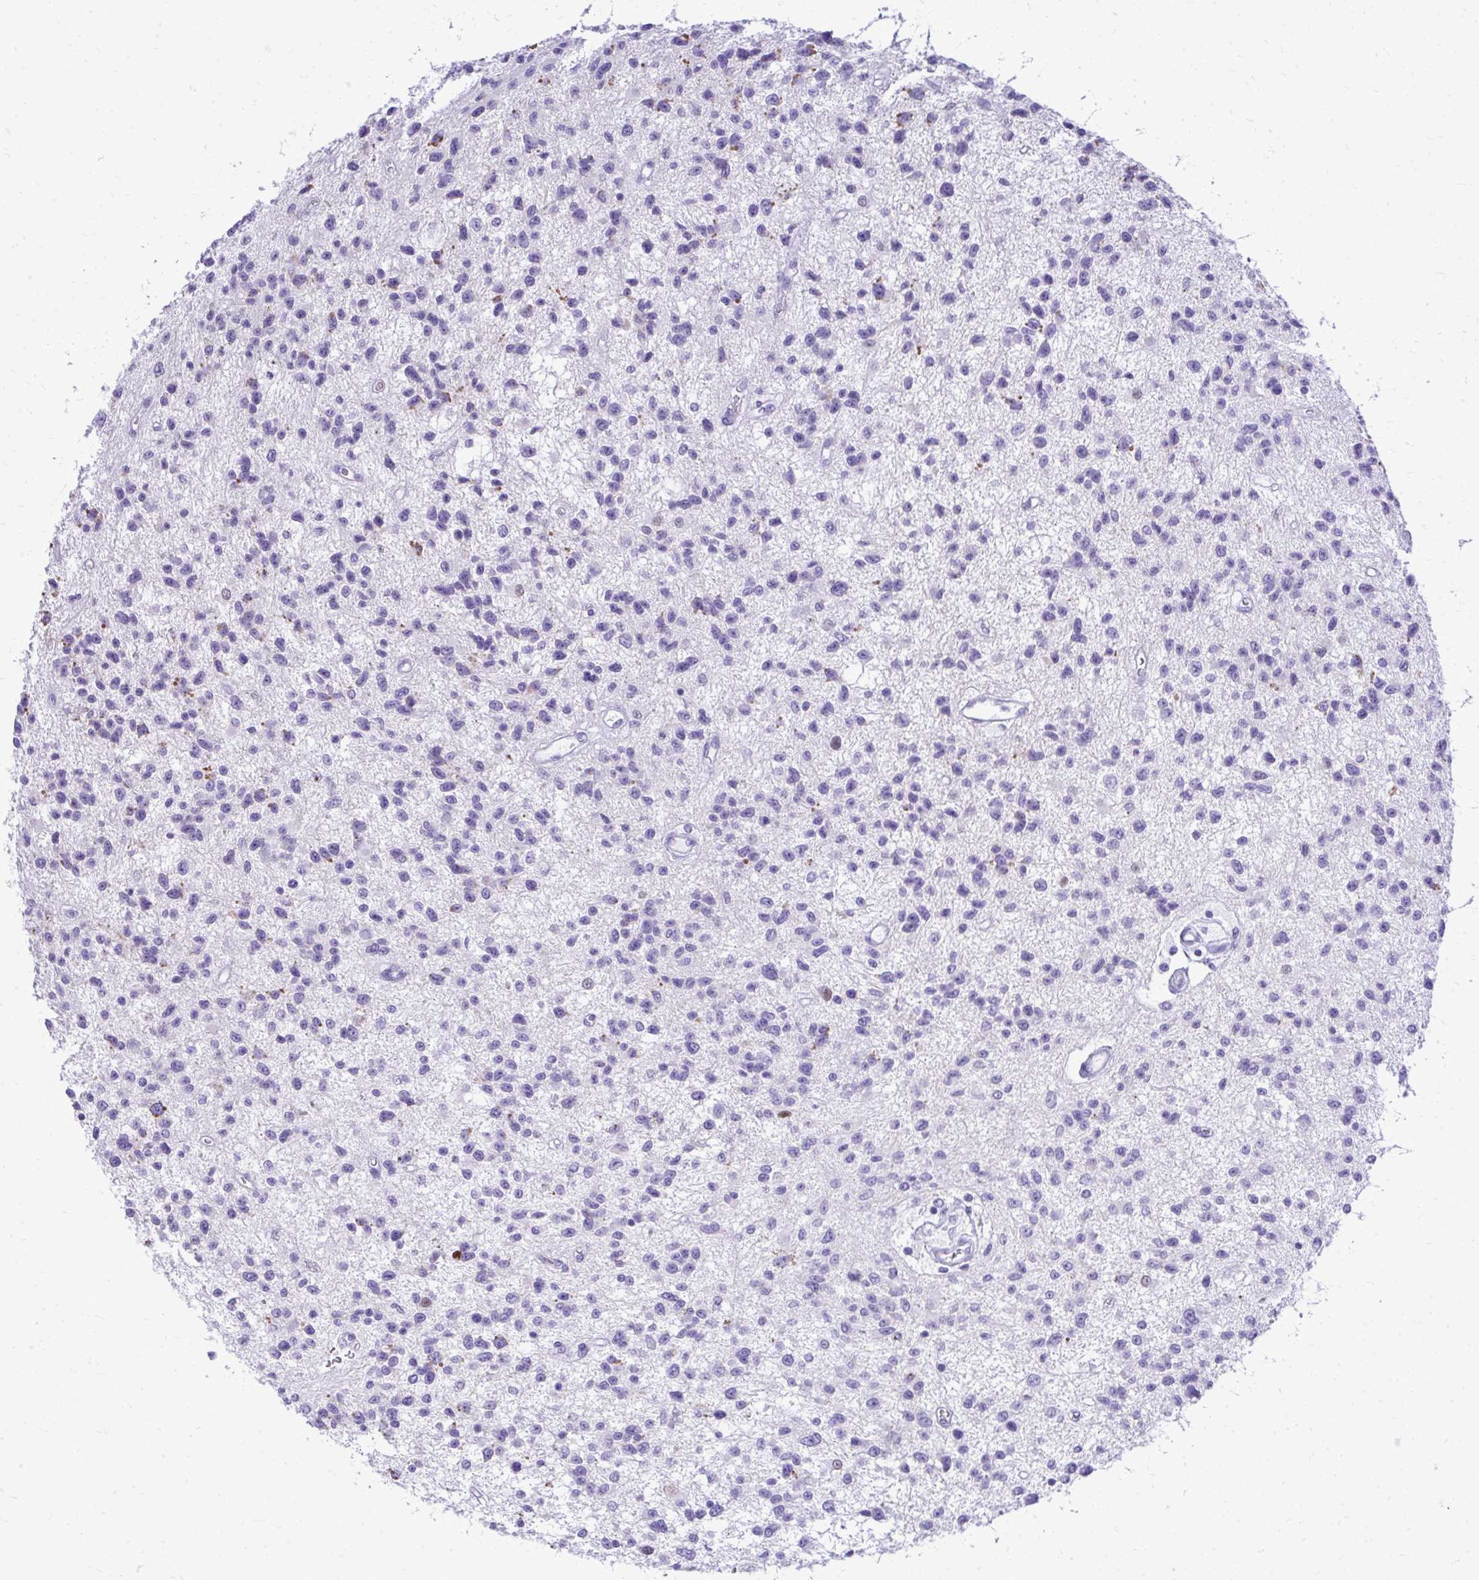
{"staining": {"intensity": "negative", "quantity": "none", "location": "none"}, "tissue": "glioma", "cell_type": "Tumor cells", "image_type": "cancer", "snomed": [{"axis": "morphology", "description": "Glioma, malignant, Low grade"}, {"axis": "topography", "description": "Brain"}], "caption": "Protein analysis of malignant low-grade glioma demonstrates no significant expression in tumor cells. (Stains: DAB IHC with hematoxylin counter stain, Microscopy: brightfield microscopy at high magnification).", "gene": "RALYL", "patient": {"sex": "male", "age": 43}}